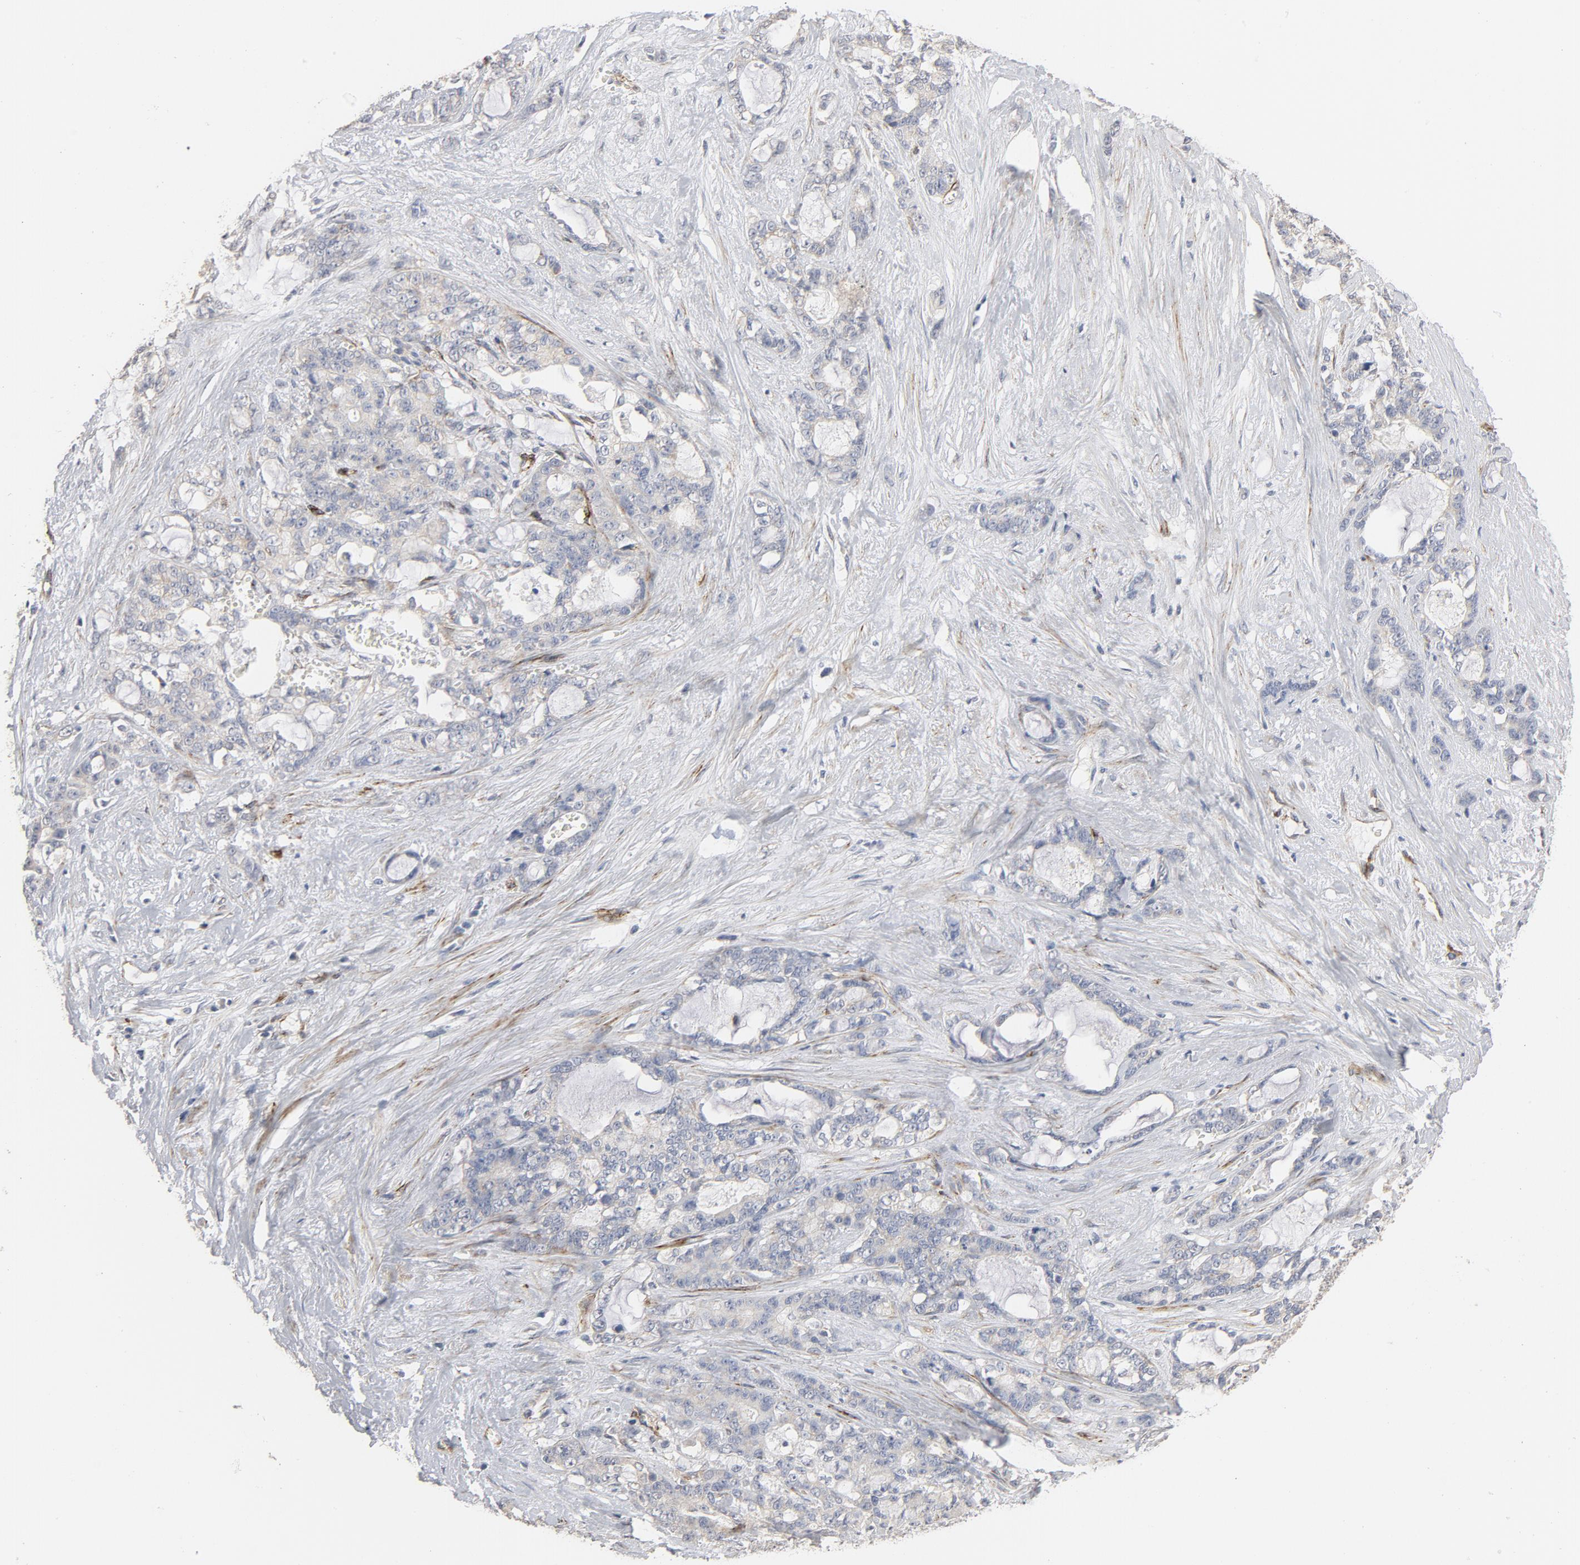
{"staining": {"intensity": "negative", "quantity": "none", "location": "none"}, "tissue": "pancreatic cancer", "cell_type": "Tumor cells", "image_type": "cancer", "snomed": [{"axis": "morphology", "description": "Adenocarcinoma, NOS"}, {"axis": "topography", "description": "Pancreas"}], "caption": "Immunohistochemistry (IHC) image of neoplastic tissue: human pancreatic cancer stained with DAB (3,3'-diaminobenzidine) shows no significant protein positivity in tumor cells.", "gene": "GNG2", "patient": {"sex": "female", "age": 73}}